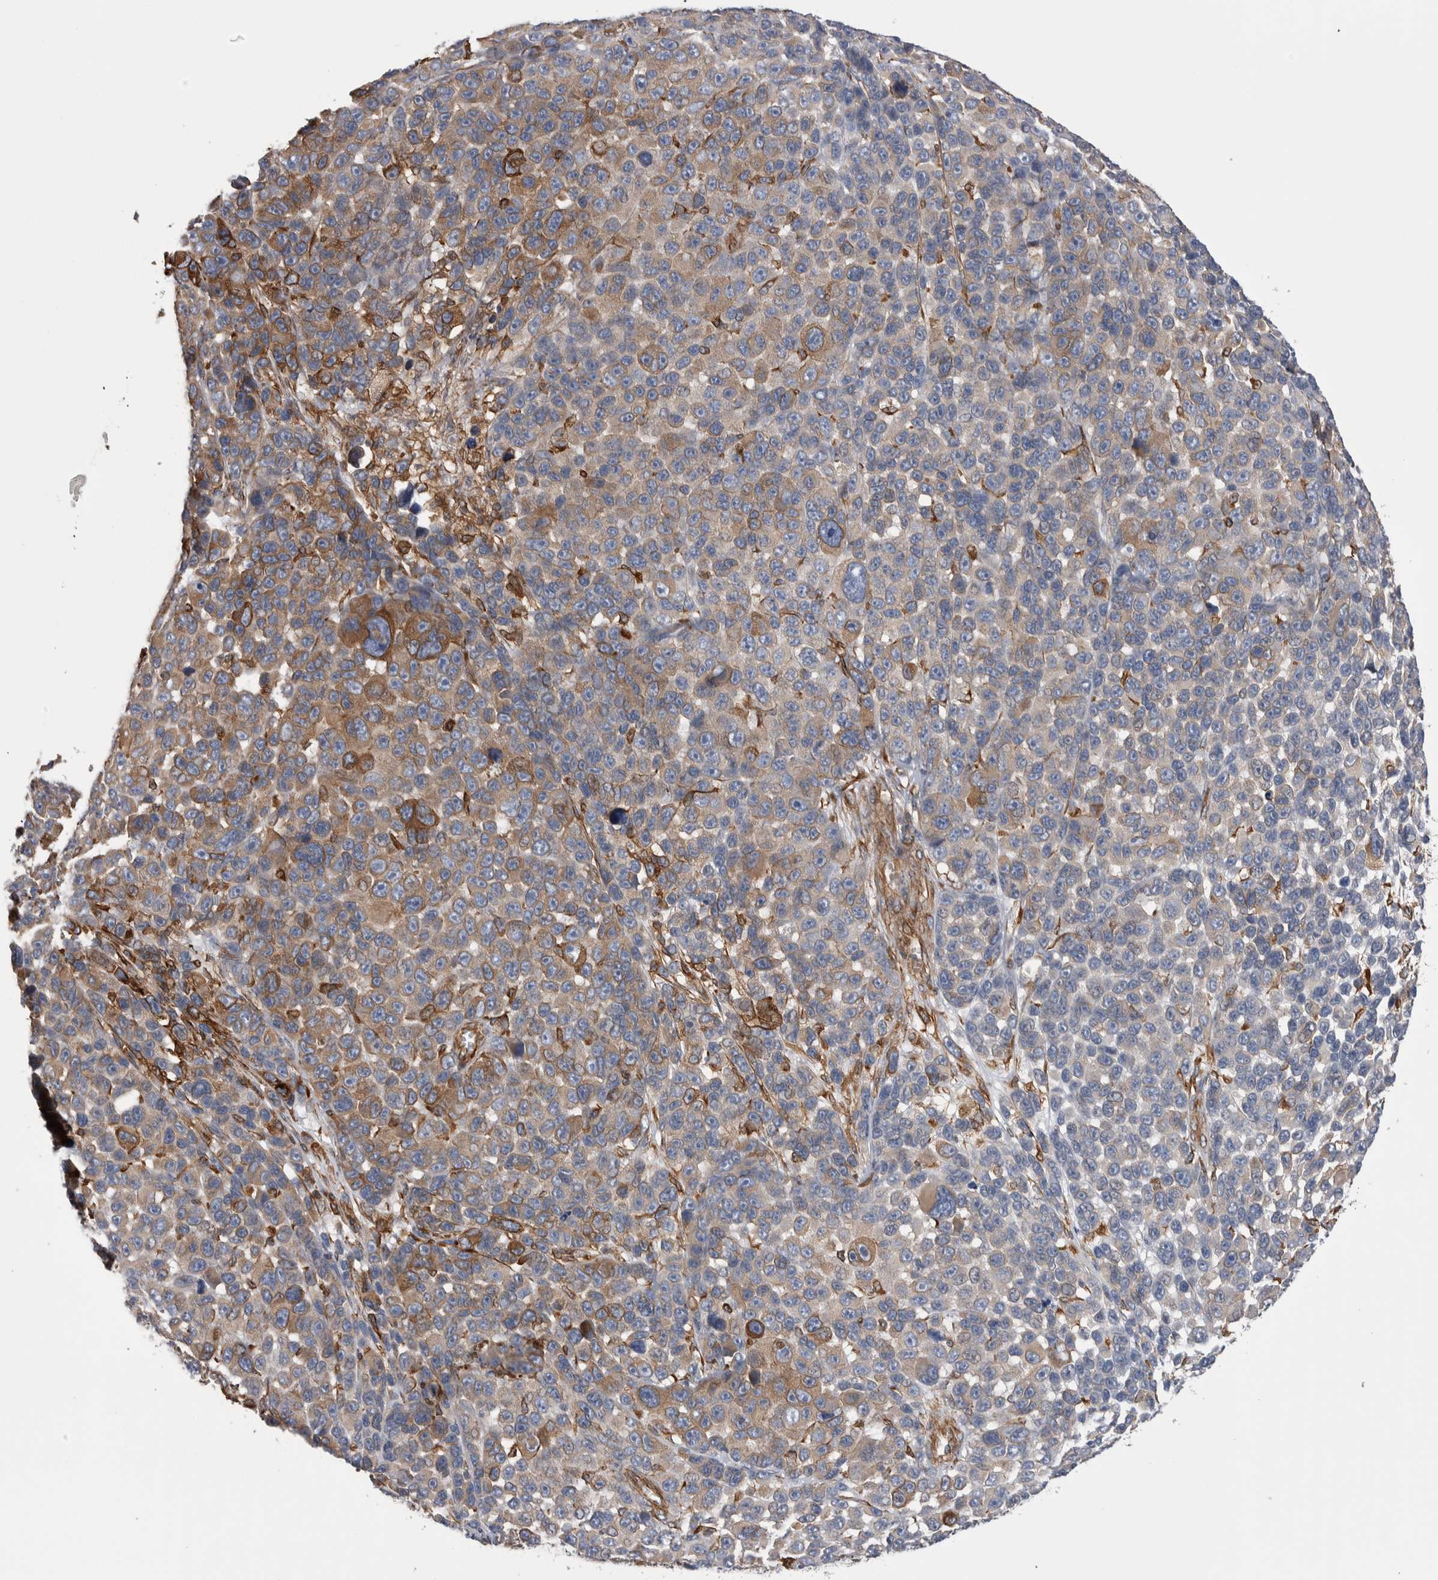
{"staining": {"intensity": "moderate", "quantity": "<25%", "location": "cytoplasmic/membranous"}, "tissue": "melanoma", "cell_type": "Tumor cells", "image_type": "cancer", "snomed": [{"axis": "morphology", "description": "Malignant melanoma, NOS"}, {"axis": "topography", "description": "Skin"}], "caption": "Immunohistochemistry (DAB (3,3'-diaminobenzidine)) staining of human malignant melanoma shows moderate cytoplasmic/membranous protein positivity in about <25% of tumor cells.", "gene": "KIF12", "patient": {"sex": "male", "age": 53}}